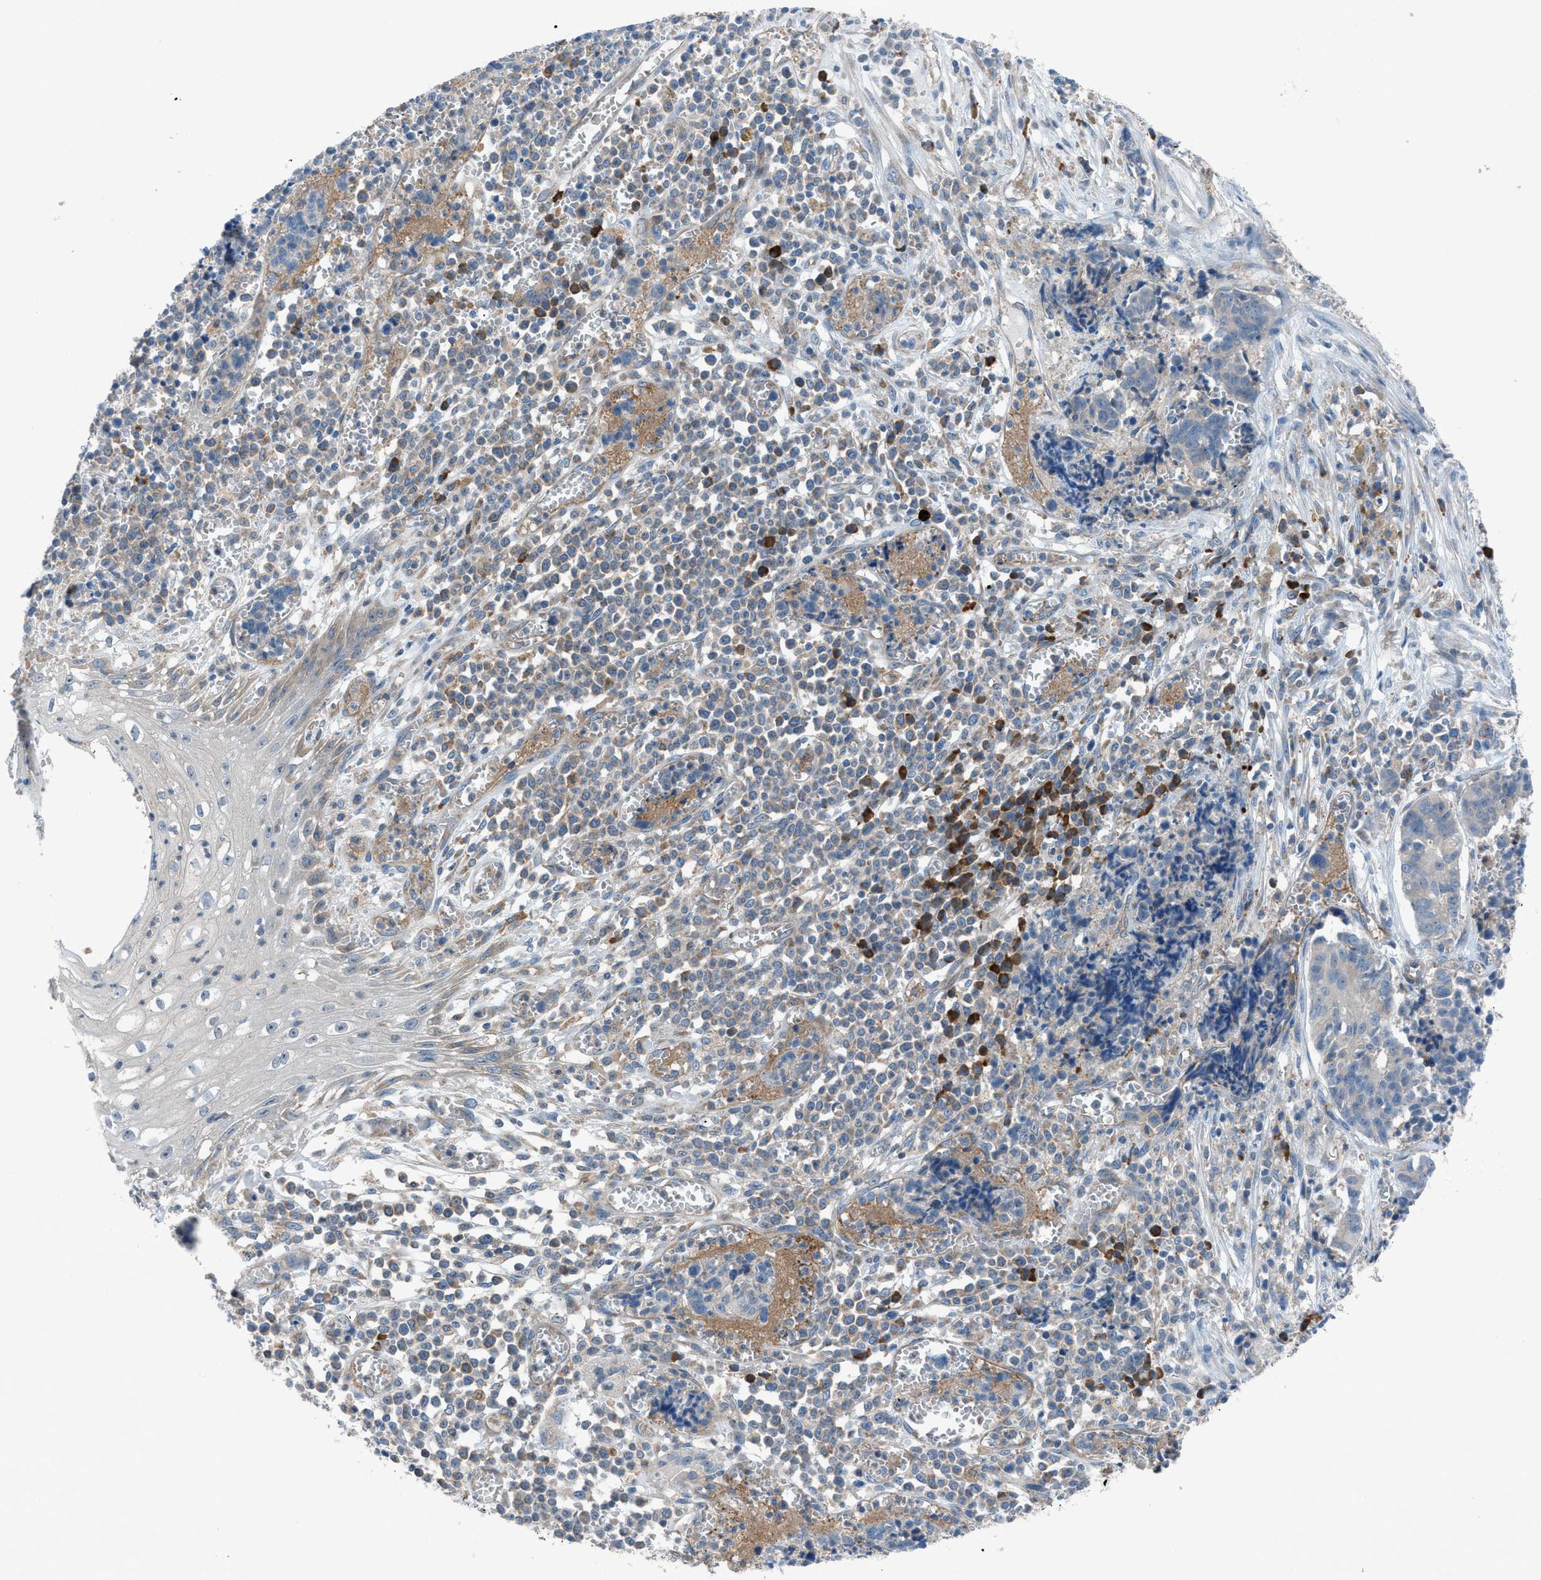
{"staining": {"intensity": "negative", "quantity": "none", "location": "none"}, "tissue": "cervical cancer", "cell_type": "Tumor cells", "image_type": "cancer", "snomed": [{"axis": "morphology", "description": "Squamous cell carcinoma, NOS"}, {"axis": "topography", "description": "Cervix"}], "caption": "This is an IHC histopathology image of human squamous cell carcinoma (cervical). There is no positivity in tumor cells.", "gene": "HEG1", "patient": {"sex": "female", "age": 35}}